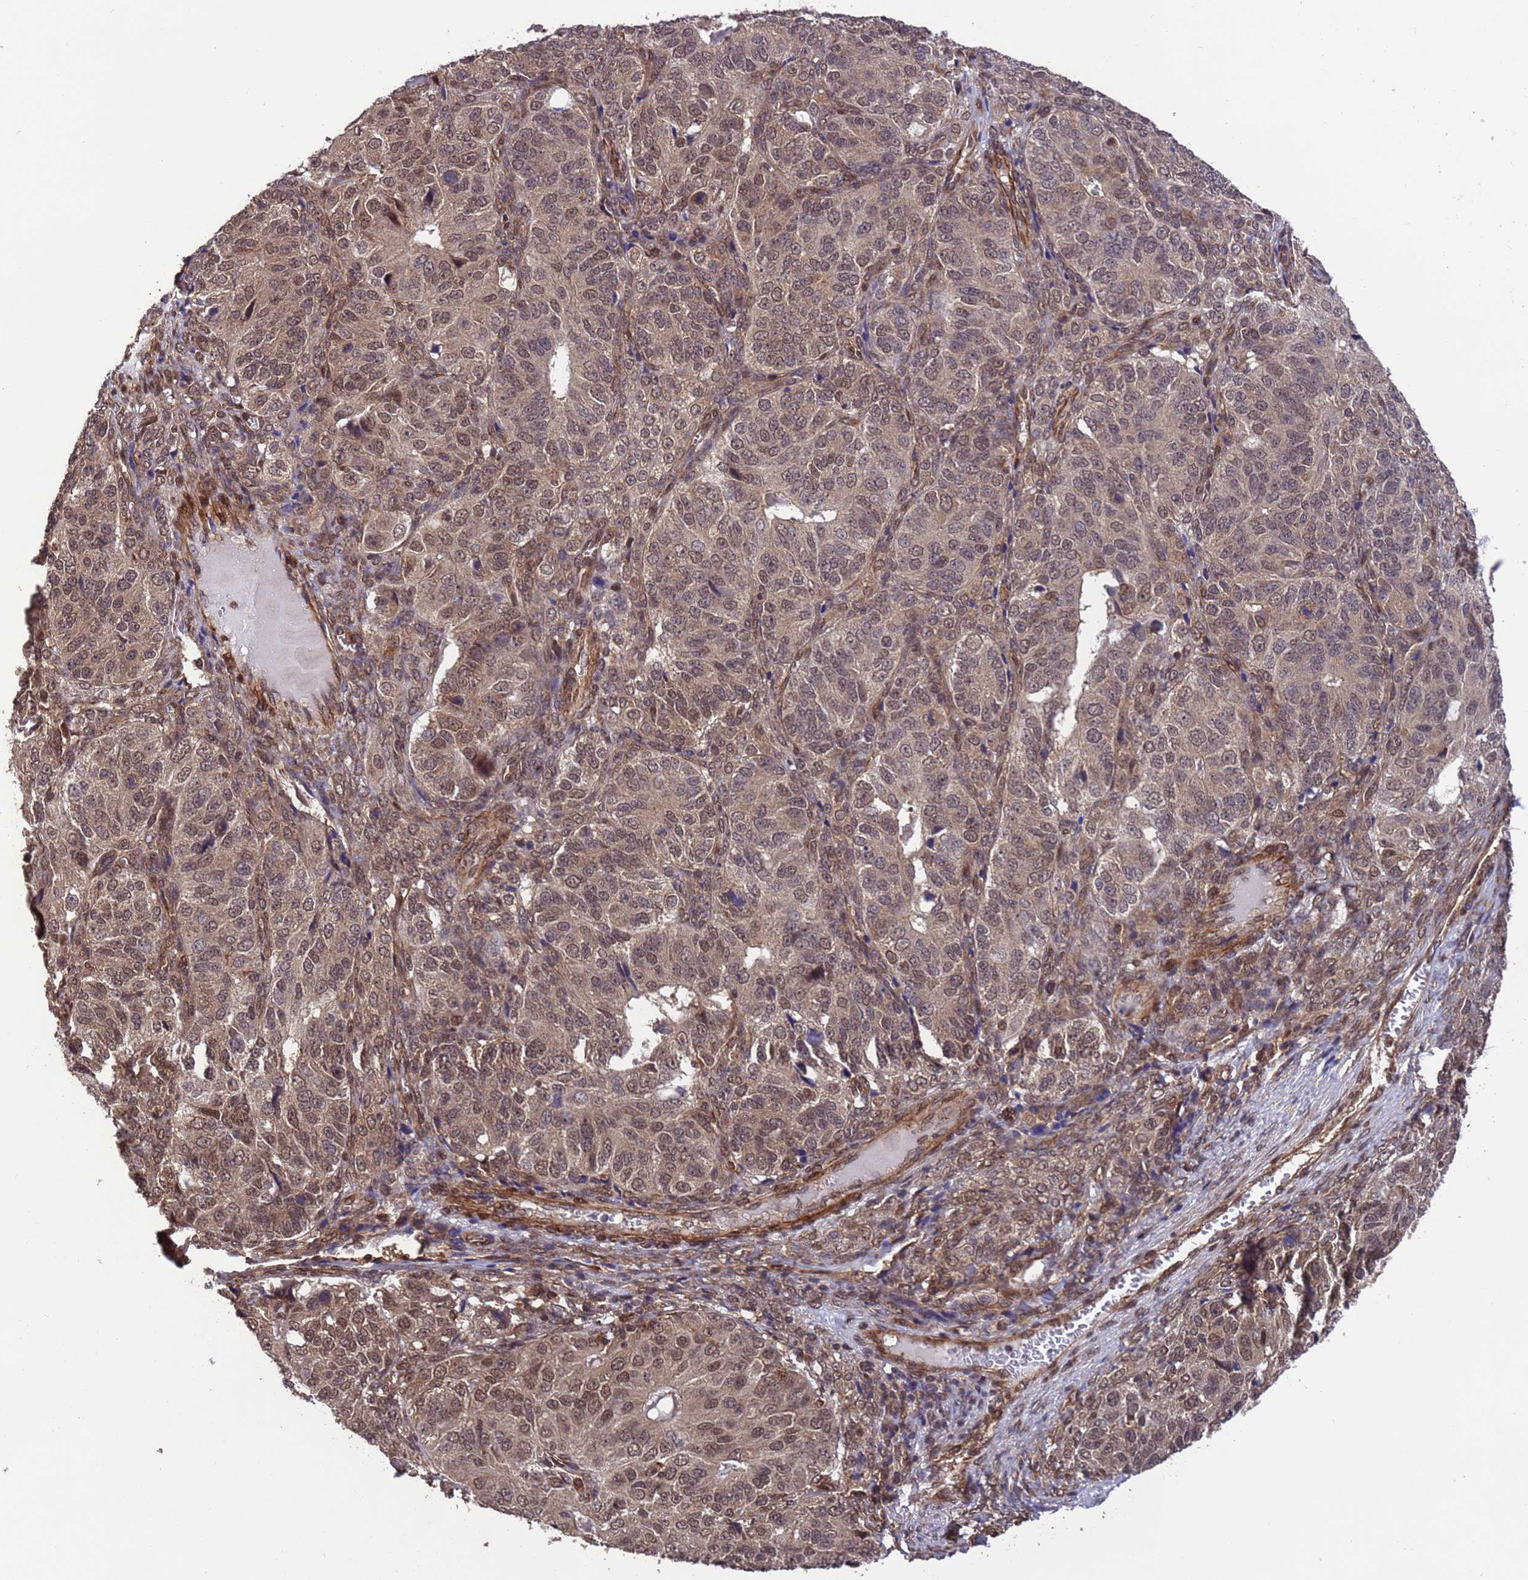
{"staining": {"intensity": "moderate", "quantity": ">75%", "location": "nuclear"}, "tissue": "ovarian cancer", "cell_type": "Tumor cells", "image_type": "cancer", "snomed": [{"axis": "morphology", "description": "Carcinoma, endometroid"}, {"axis": "topography", "description": "Ovary"}], "caption": "Human ovarian cancer (endometroid carcinoma) stained with a brown dye displays moderate nuclear positive positivity in approximately >75% of tumor cells.", "gene": "VSTM4", "patient": {"sex": "female", "age": 51}}